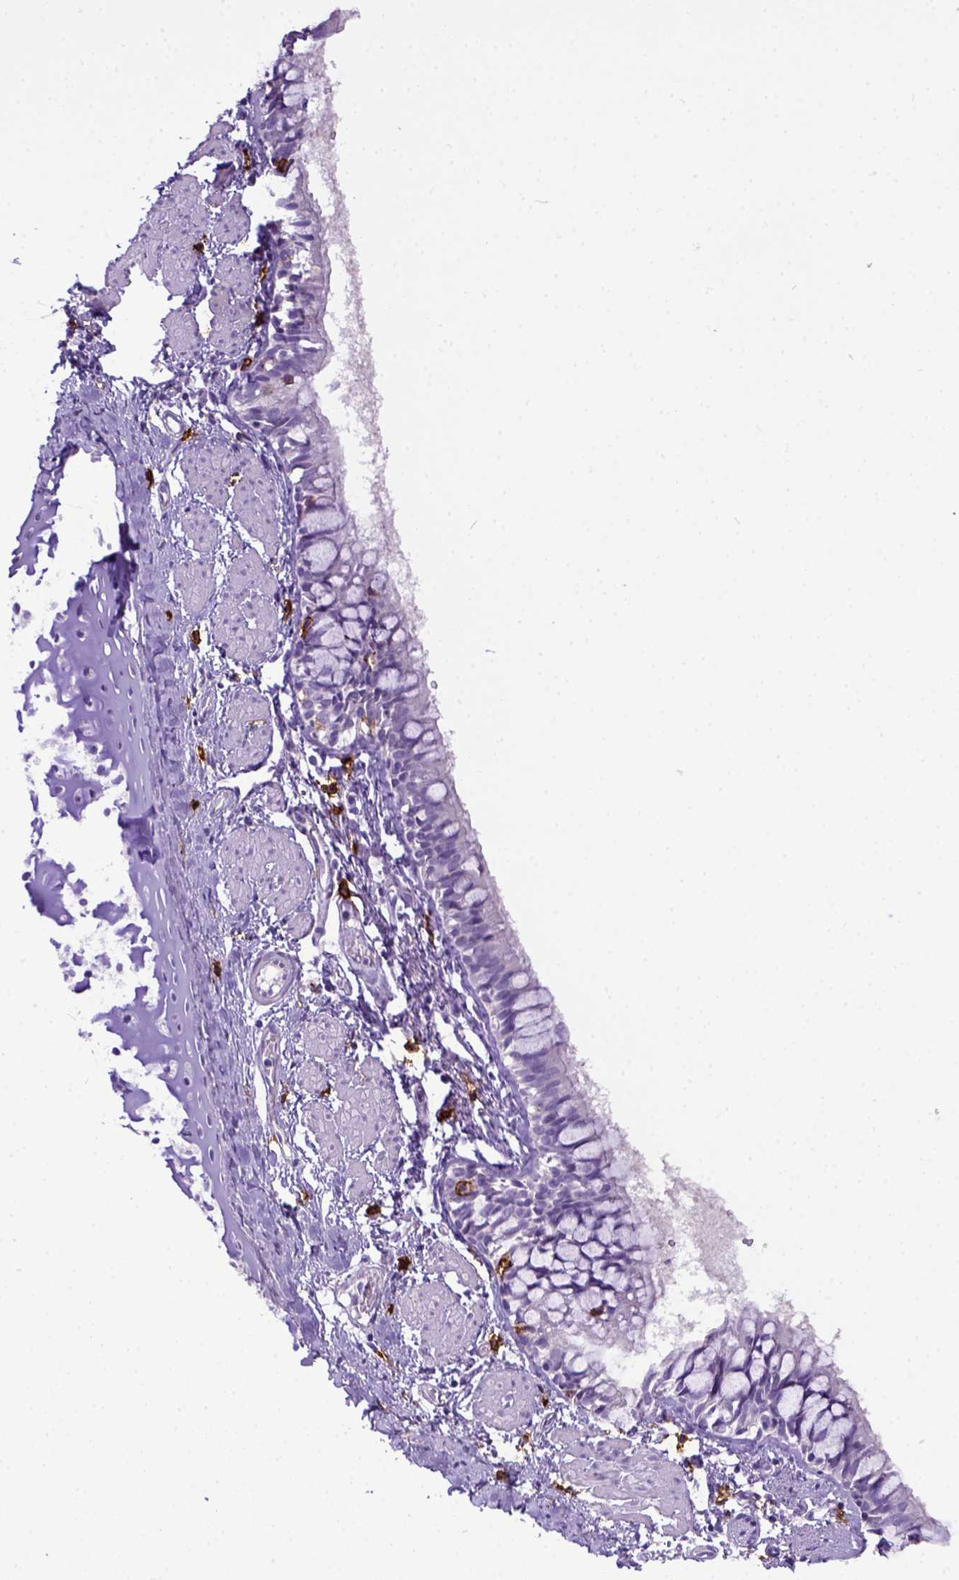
{"staining": {"intensity": "negative", "quantity": "none", "location": "none"}, "tissue": "bronchus", "cell_type": "Respiratory epithelial cells", "image_type": "normal", "snomed": [{"axis": "morphology", "description": "Normal tissue, NOS"}, {"axis": "topography", "description": "Bronchus"}], "caption": "High power microscopy histopathology image of an IHC photomicrograph of normal bronchus, revealing no significant staining in respiratory epithelial cells. (Brightfield microscopy of DAB (3,3'-diaminobenzidine) immunohistochemistry (IHC) at high magnification).", "gene": "KIT", "patient": {"sex": "male", "age": 1}}